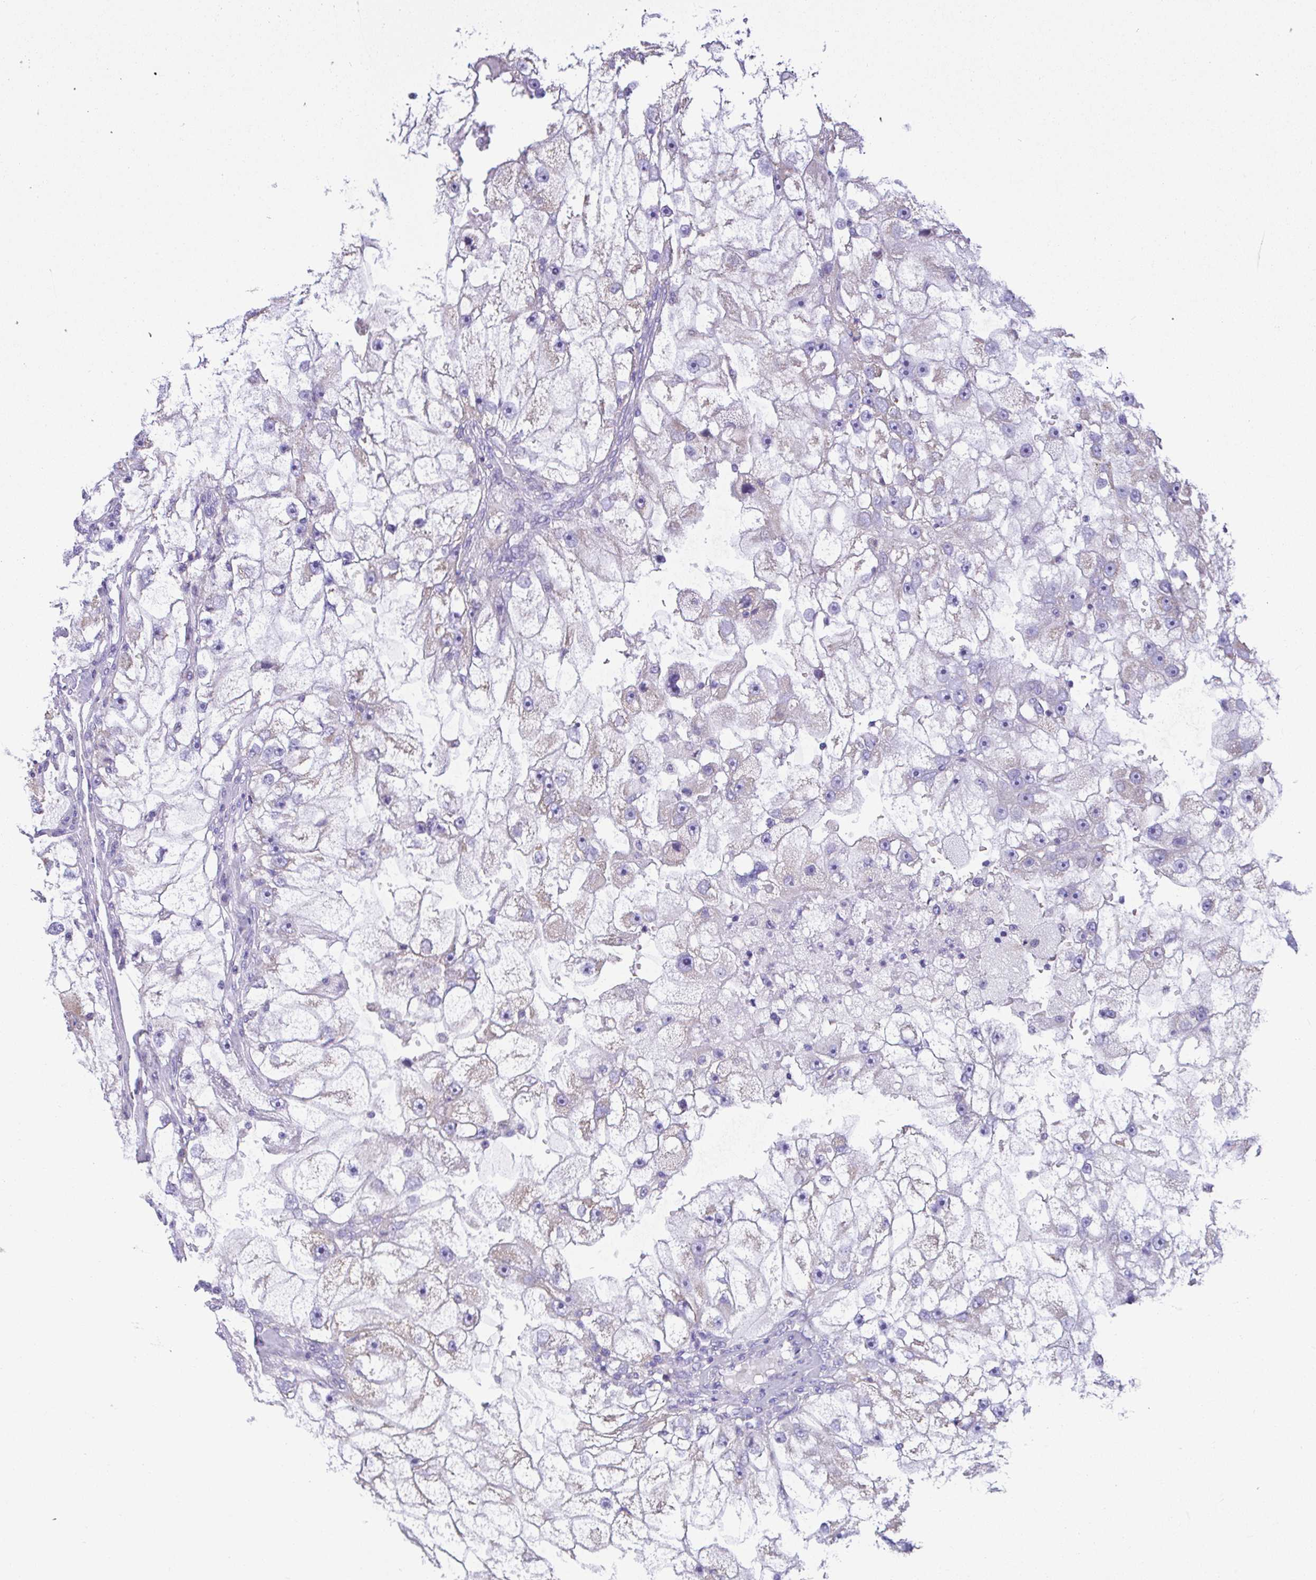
{"staining": {"intensity": "weak", "quantity": "25%-75%", "location": "cytoplasmic/membranous"}, "tissue": "renal cancer", "cell_type": "Tumor cells", "image_type": "cancer", "snomed": [{"axis": "morphology", "description": "Adenocarcinoma, NOS"}, {"axis": "topography", "description": "Kidney"}], "caption": "Renal adenocarcinoma stained with immunohistochemistry demonstrates weak cytoplasmic/membranous positivity in approximately 25%-75% of tumor cells.", "gene": "NLRP8", "patient": {"sex": "male", "age": 63}}